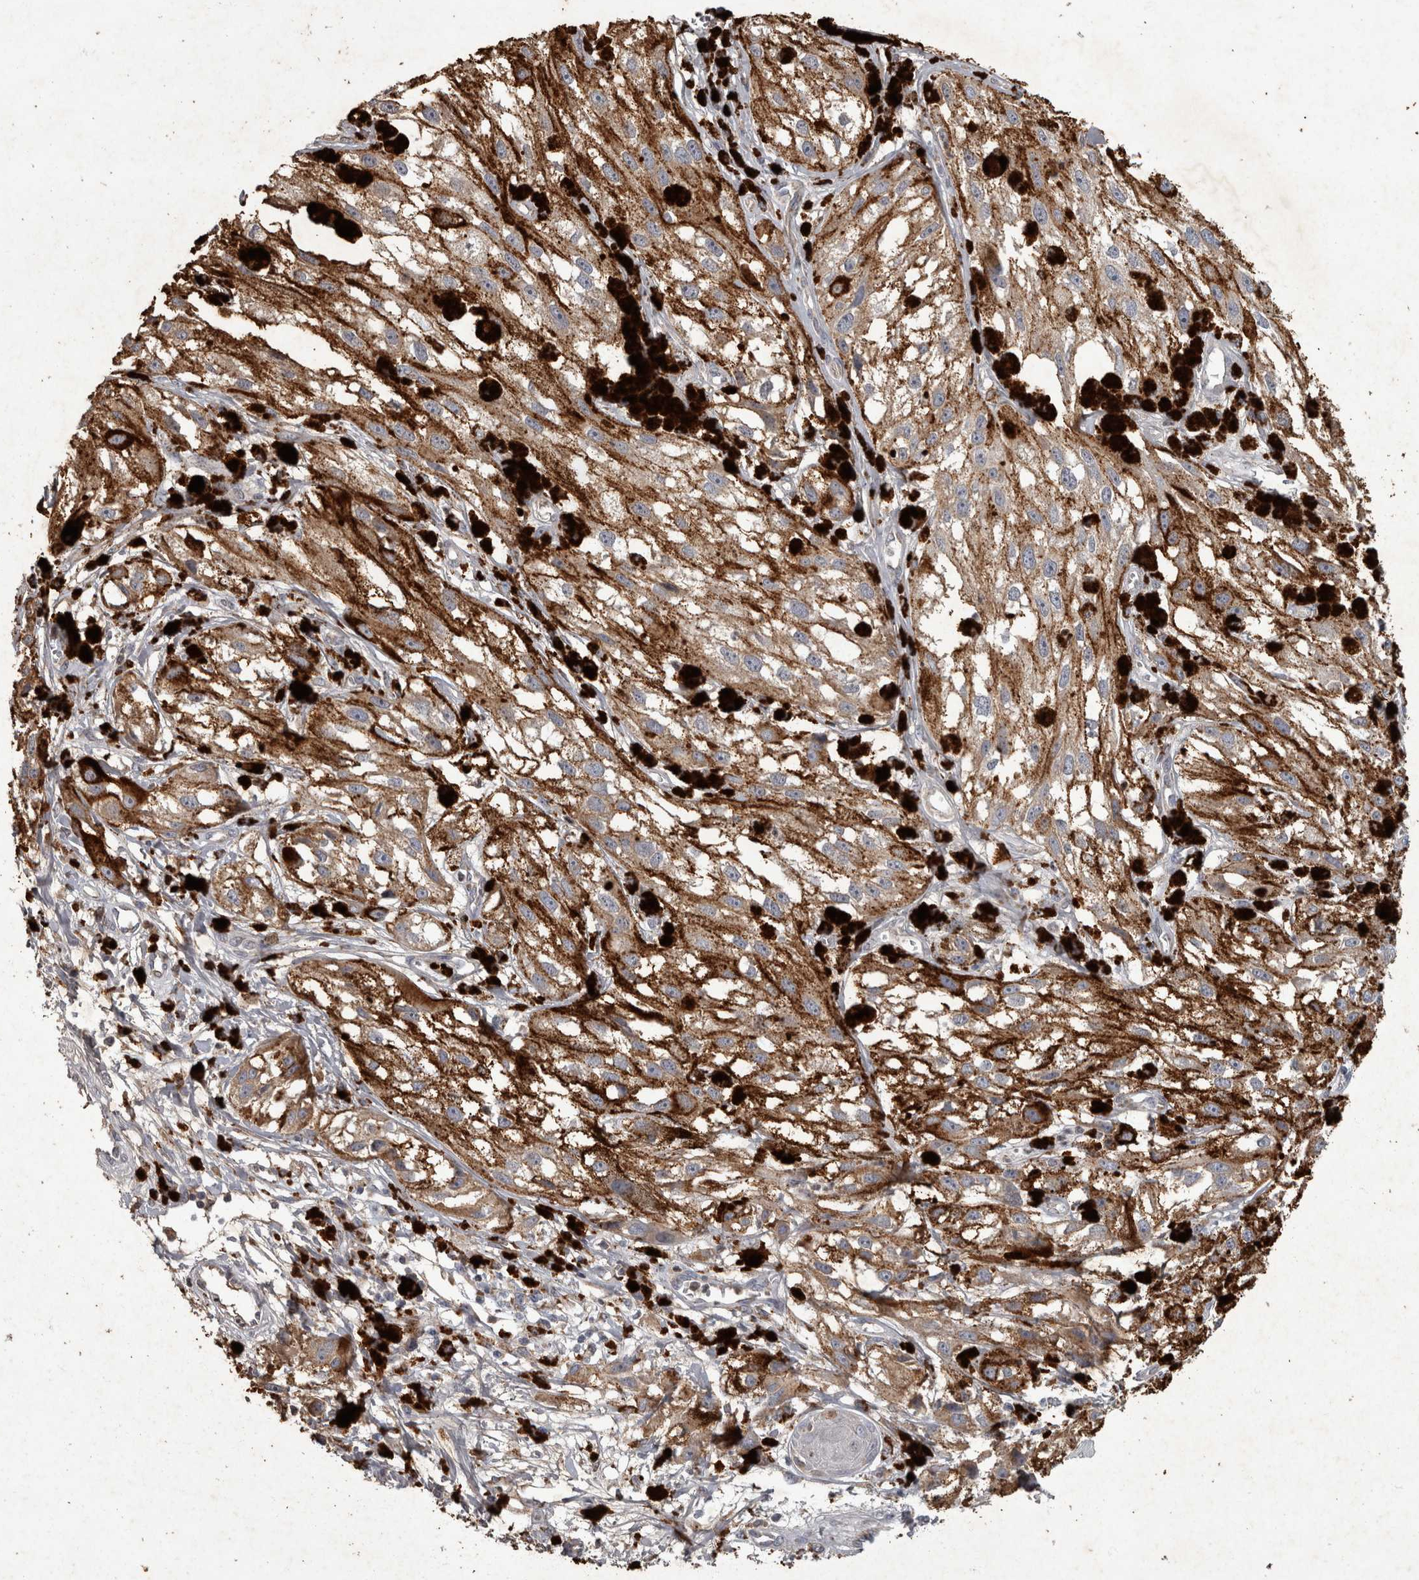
{"staining": {"intensity": "weak", "quantity": "<25%", "location": "cytoplasmic/membranous"}, "tissue": "melanoma", "cell_type": "Tumor cells", "image_type": "cancer", "snomed": [{"axis": "morphology", "description": "Malignant melanoma, NOS"}, {"axis": "topography", "description": "Skin"}], "caption": "Protein analysis of malignant melanoma displays no significant expression in tumor cells.", "gene": "PPP1R3C", "patient": {"sex": "male", "age": 88}}